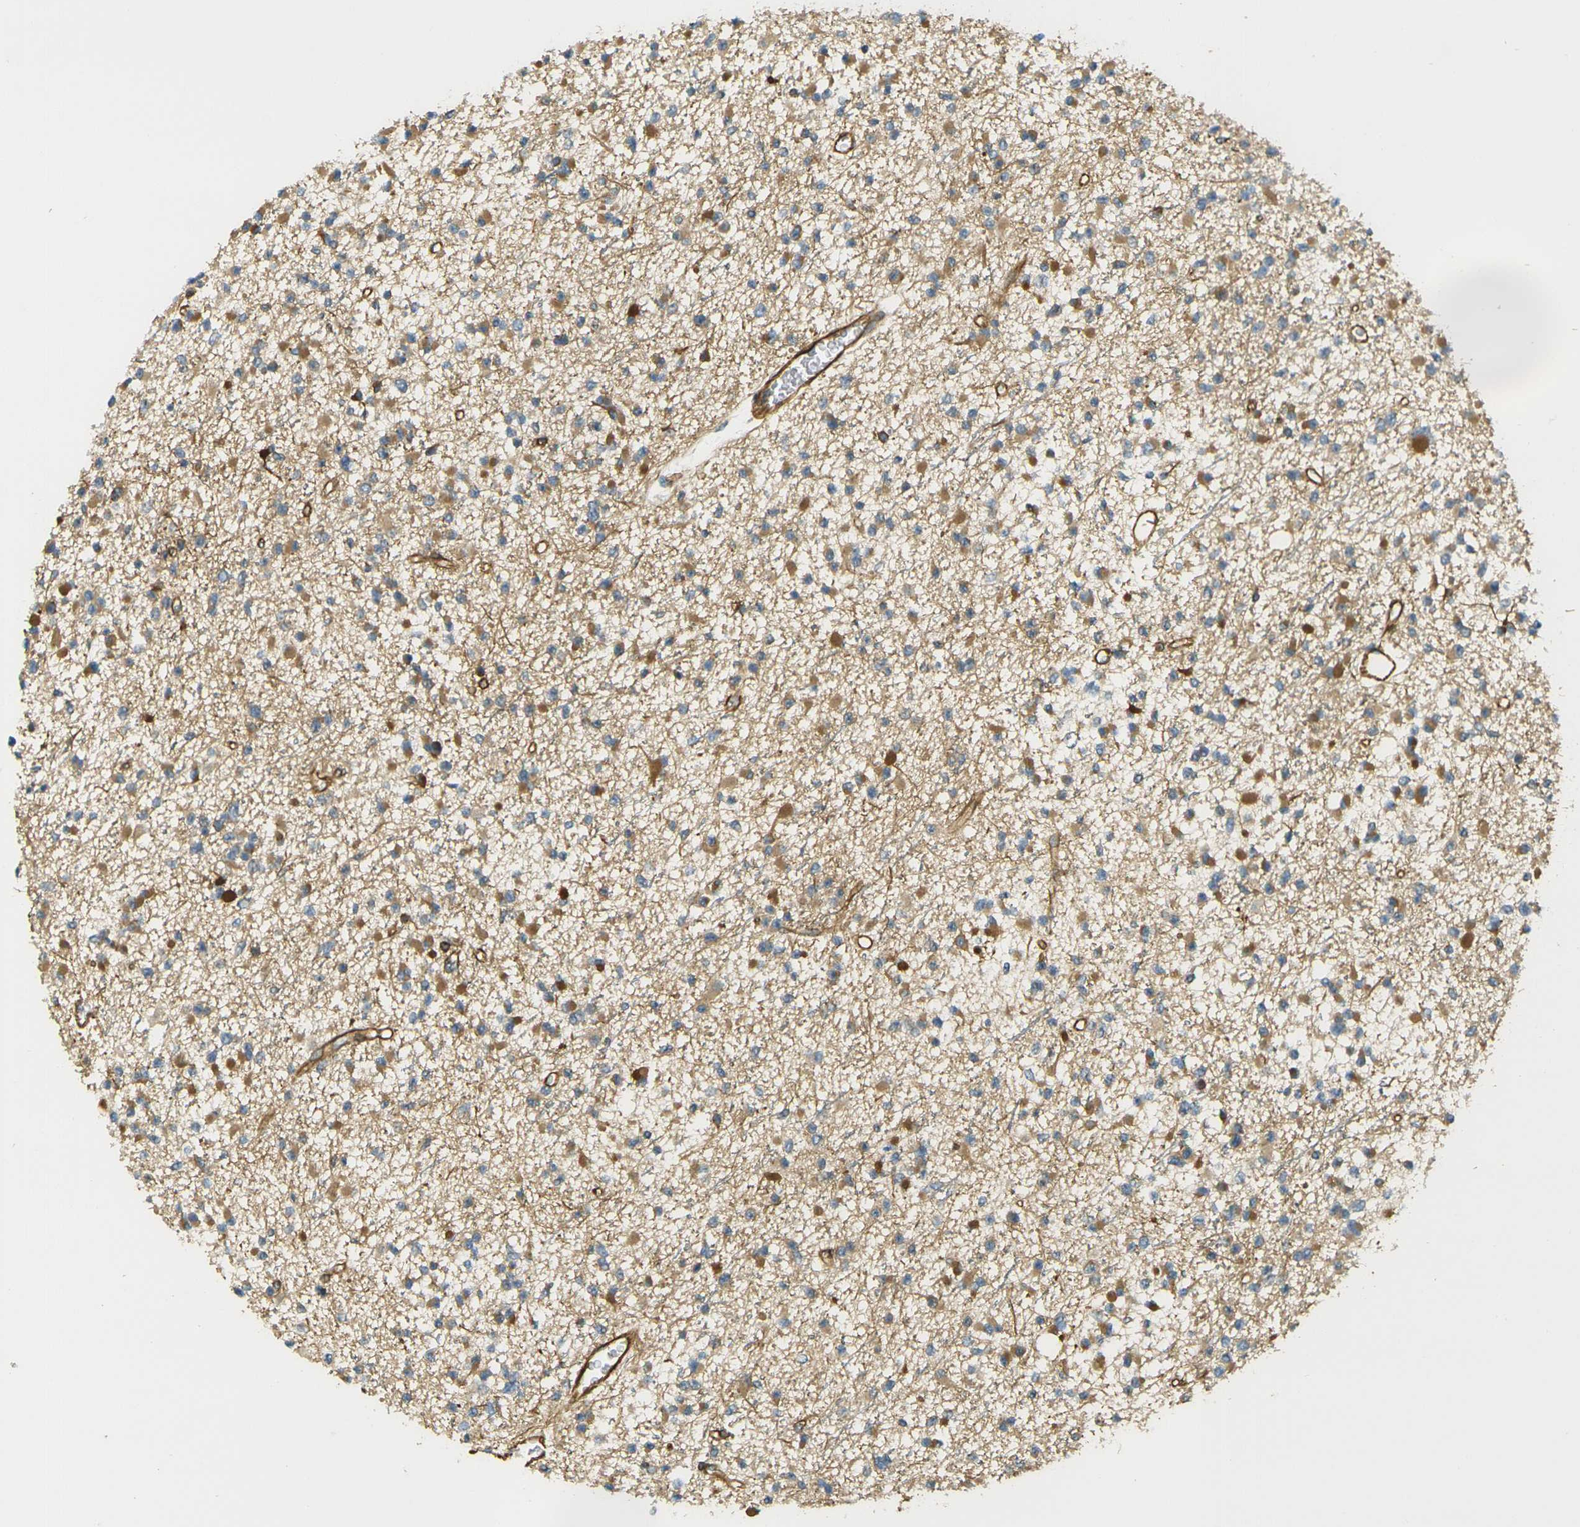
{"staining": {"intensity": "moderate", "quantity": ">75%", "location": "cytoplasmic/membranous"}, "tissue": "glioma", "cell_type": "Tumor cells", "image_type": "cancer", "snomed": [{"axis": "morphology", "description": "Glioma, malignant, Low grade"}, {"axis": "topography", "description": "Brain"}], "caption": "About >75% of tumor cells in malignant glioma (low-grade) exhibit moderate cytoplasmic/membranous protein staining as visualized by brown immunohistochemical staining.", "gene": "CYTH3", "patient": {"sex": "female", "age": 22}}